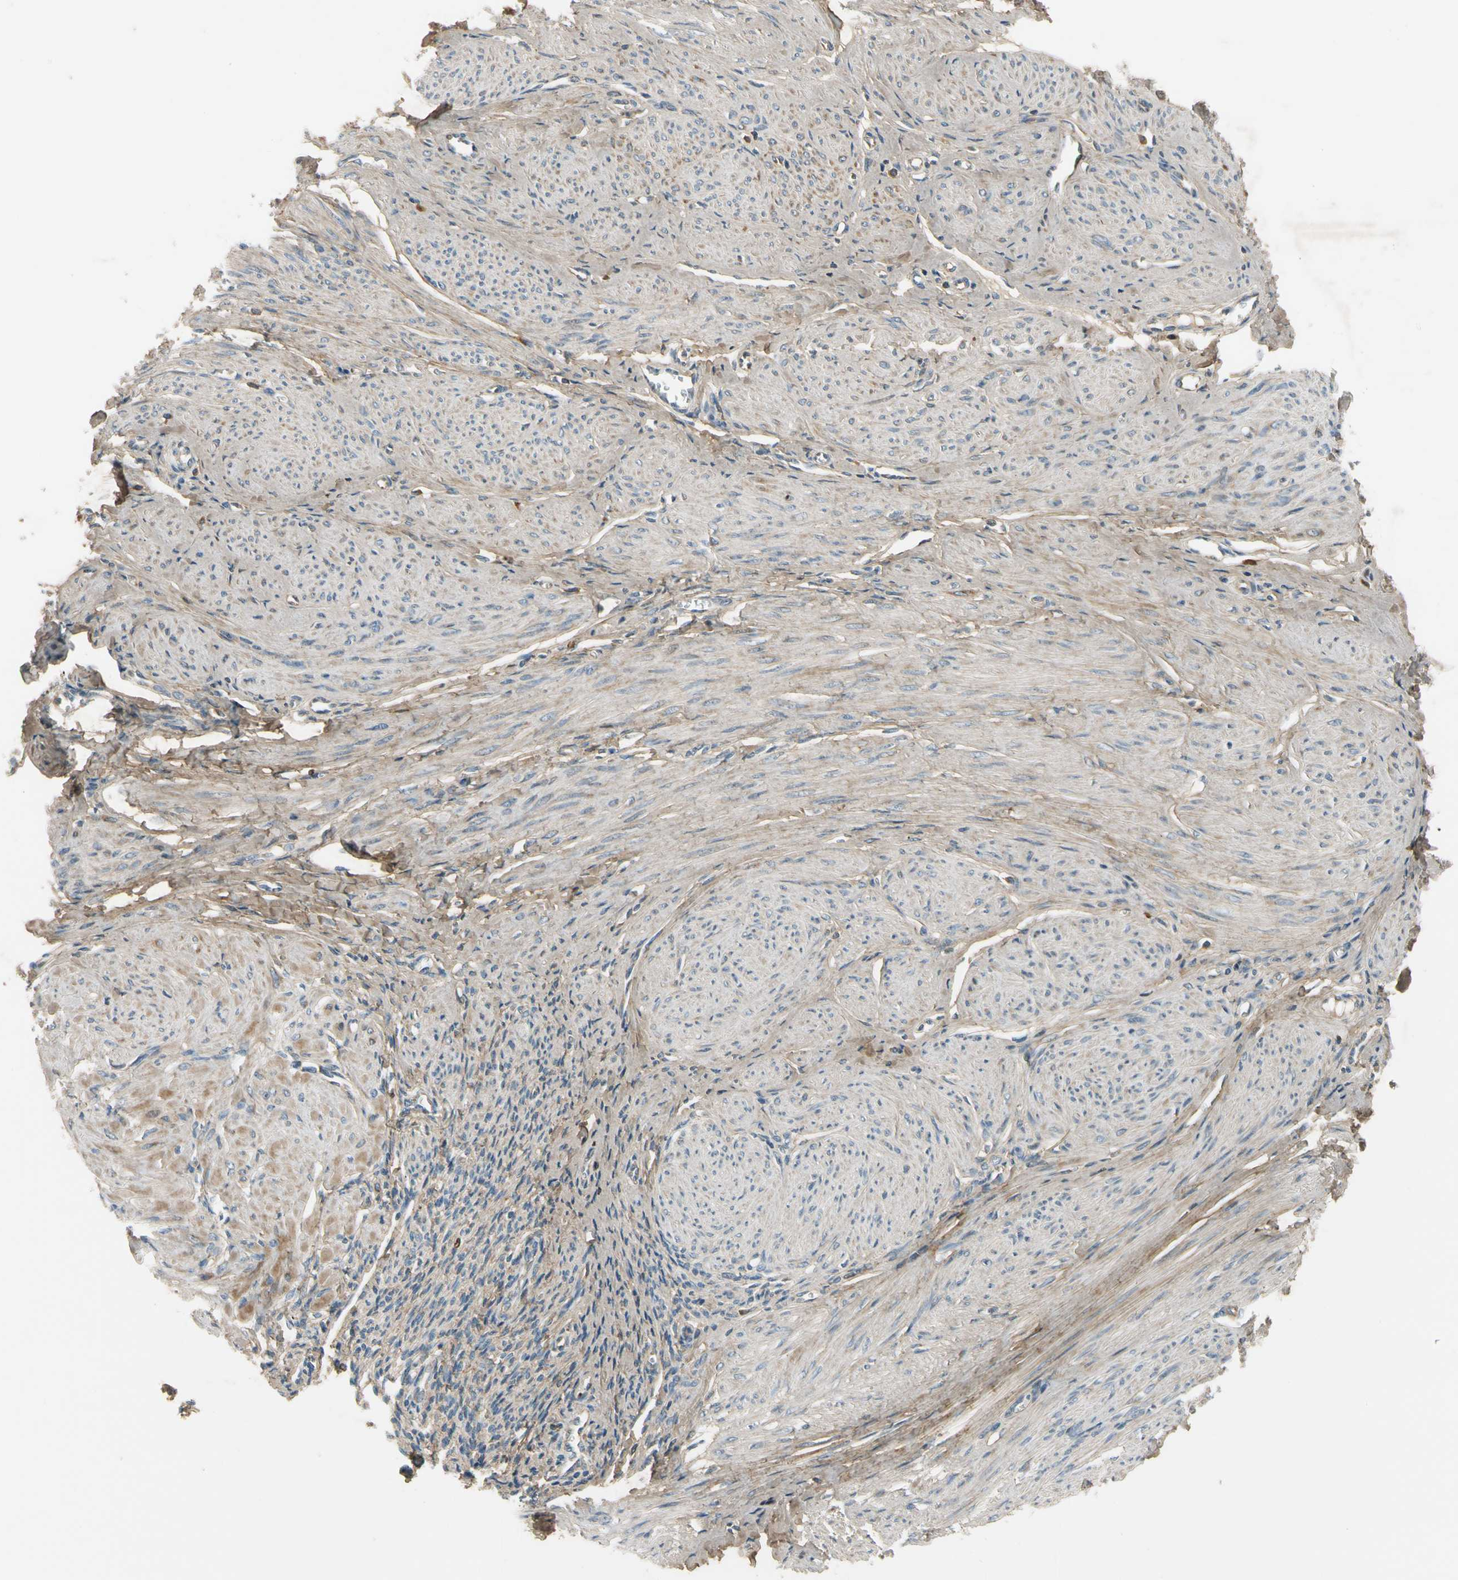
{"staining": {"intensity": "weak", "quantity": "25%-75%", "location": "cytoplasmic/membranous"}, "tissue": "smooth muscle", "cell_type": "Smooth muscle cells", "image_type": "normal", "snomed": [{"axis": "morphology", "description": "Normal tissue, NOS"}, {"axis": "topography", "description": "Uterus"}], "caption": "Smooth muscle stained with immunohistochemistry (IHC) reveals weak cytoplasmic/membranous positivity in about 25%-75% of smooth muscle cells.", "gene": "MST1R", "patient": {"sex": "female", "age": 45}}